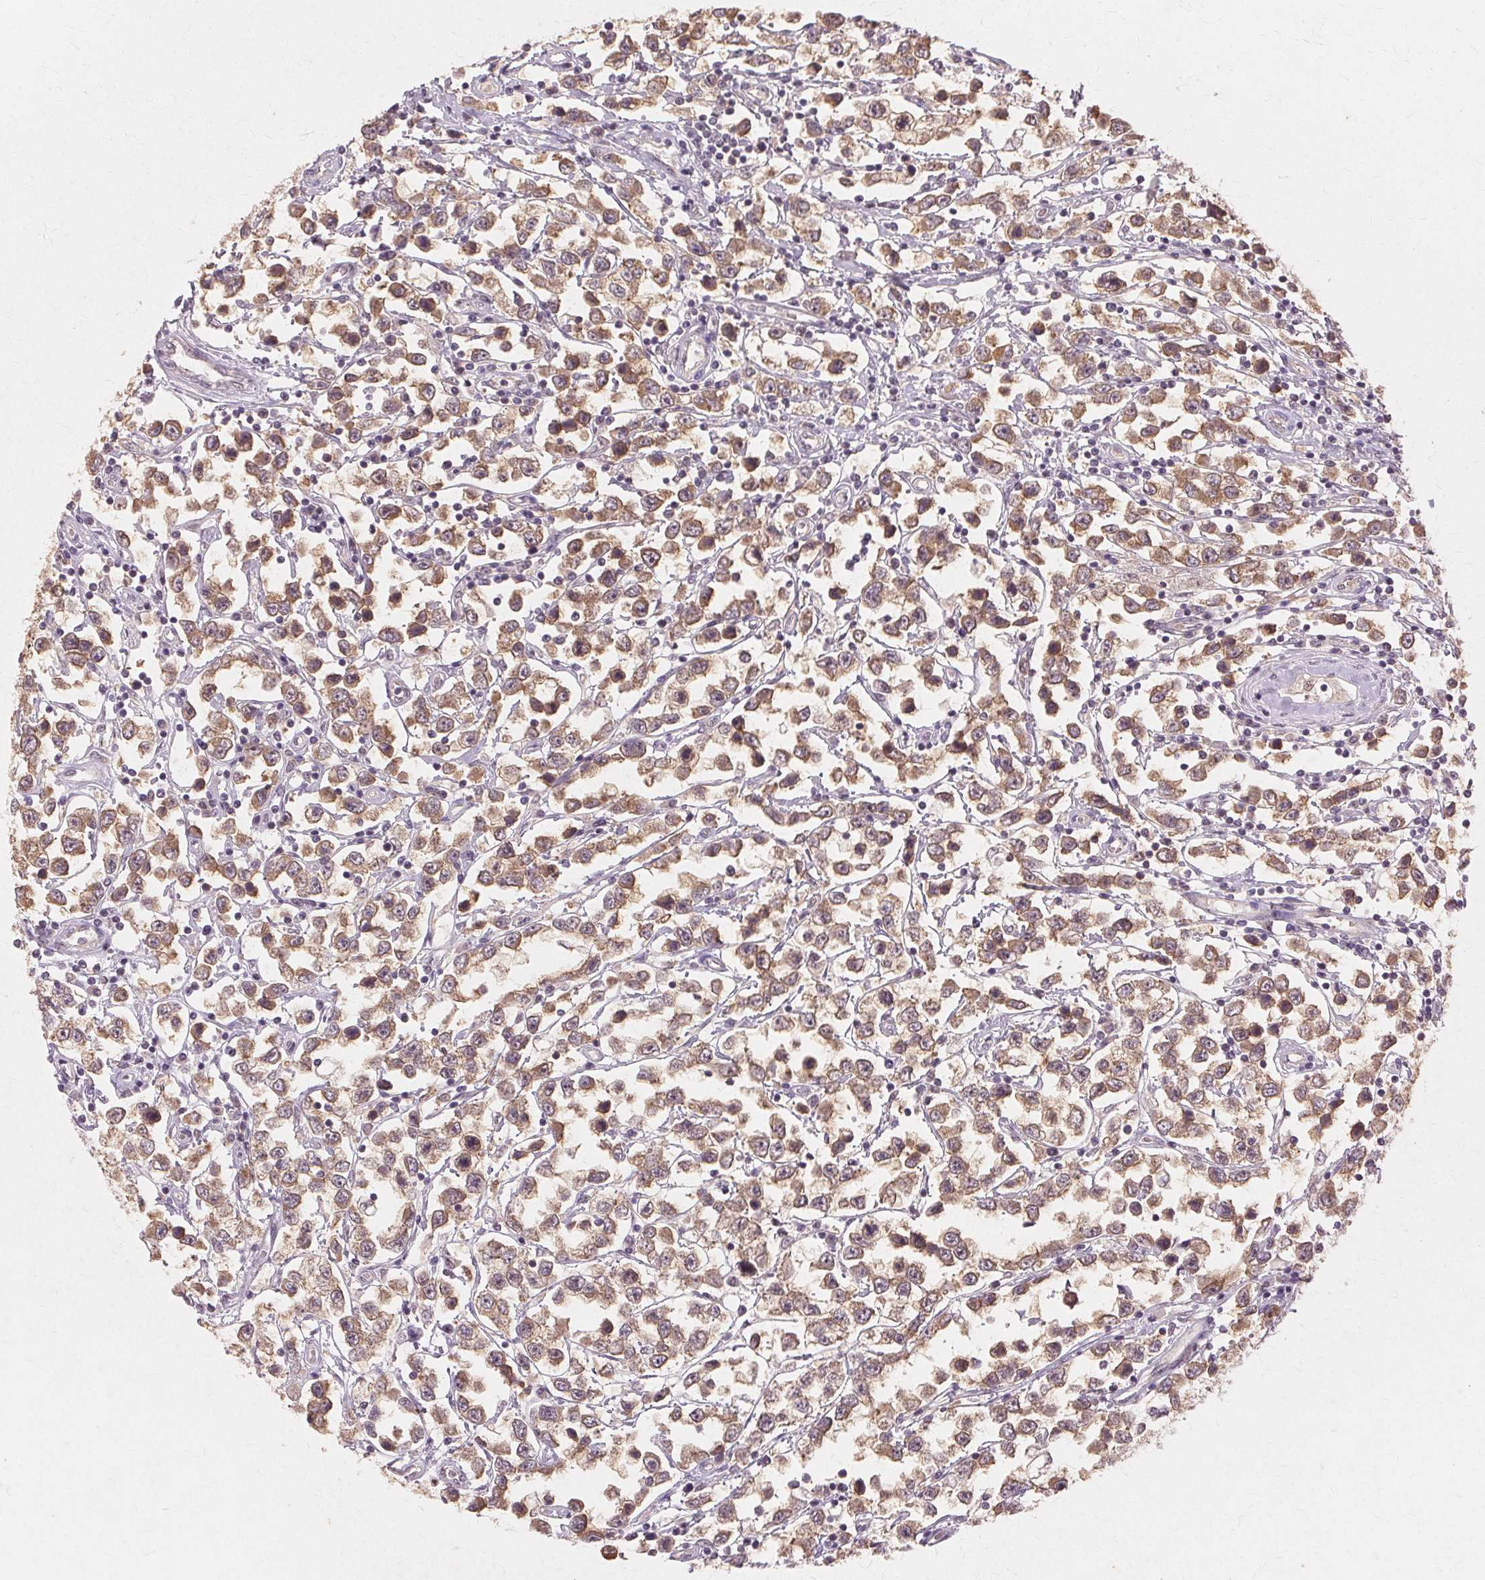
{"staining": {"intensity": "moderate", "quantity": ">75%", "location": "cytoplasmic/membranous"}, "tissue": "testis cancer", "cell_type": "Tumor cells", "image_type": "cancer", "snomed": [{"axis": "morphology", "description": "Seminoma, NOS"}, {"axis": "topography", "description": "Testis"}], "caption": "This histopathology image exhibits immunohistochemistry (IHC) staining of human testis cancer, with medium moderate cytoplasmic/membranous positivity in approximately >75% of tumor cells.", "gene": "PRMT5", "patient": {"sex": "male", "age": 34}}